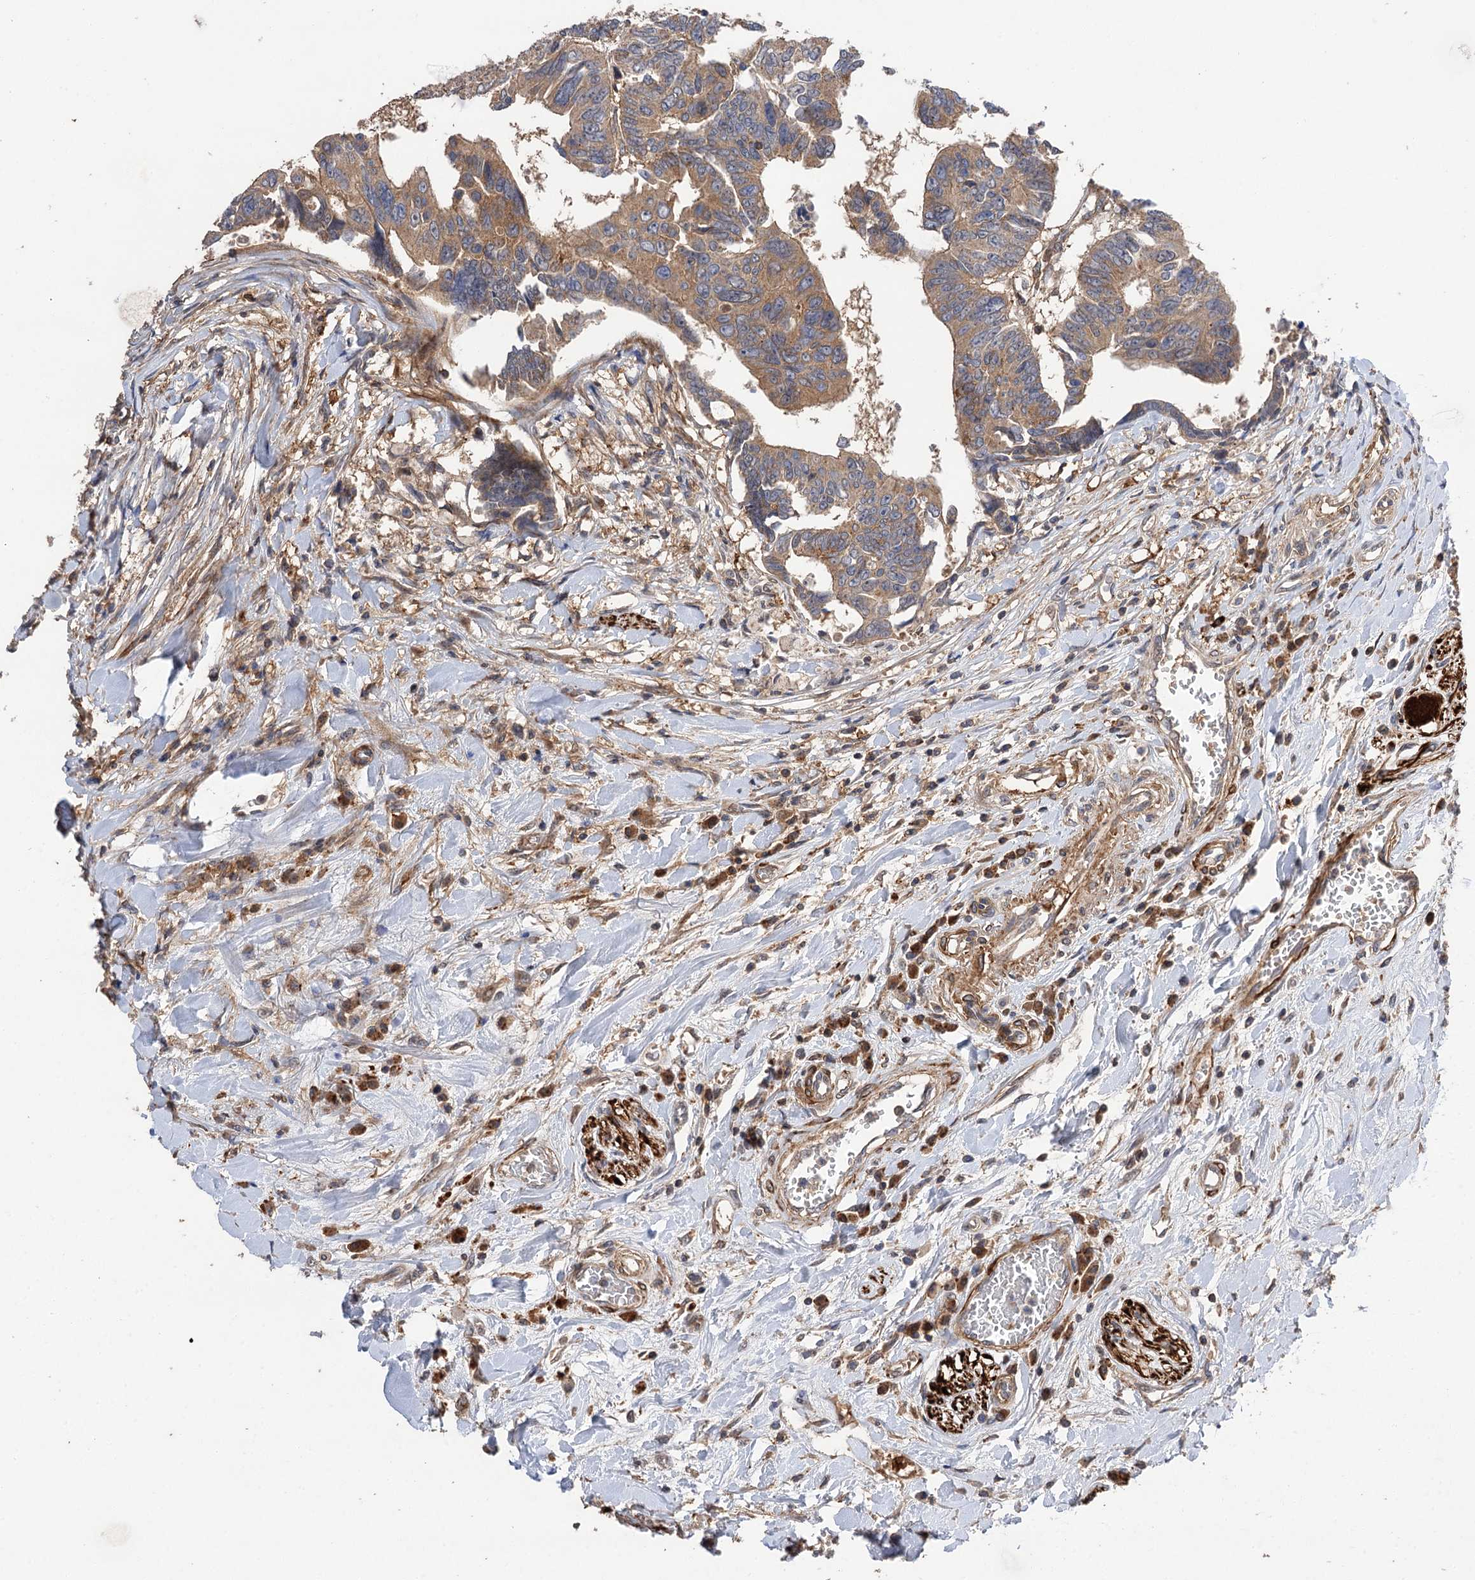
{"staining": {"intensity": "moderate", "quantity": ">75%", "location": "cytoplasmic/membranous"}, "tissue": "colorectal cancer", "cell_type": "Tumor cells", "image_type": "cancer", "snomed": [{"axis": "morphology", "description": "Adenocarcinoma, NOS"}, {"axis": "topography", "description": "Rectum"}], "caption": "There is medium levels of moderate cytoplasmic/membranous positivity in tumor cells of colorectal cancer (adenocarcinoma), as demonstrated by immunohistochemical staining (brown color).", "gene": "FBXW8", "patient": {"sex": "female", "age": 65}}